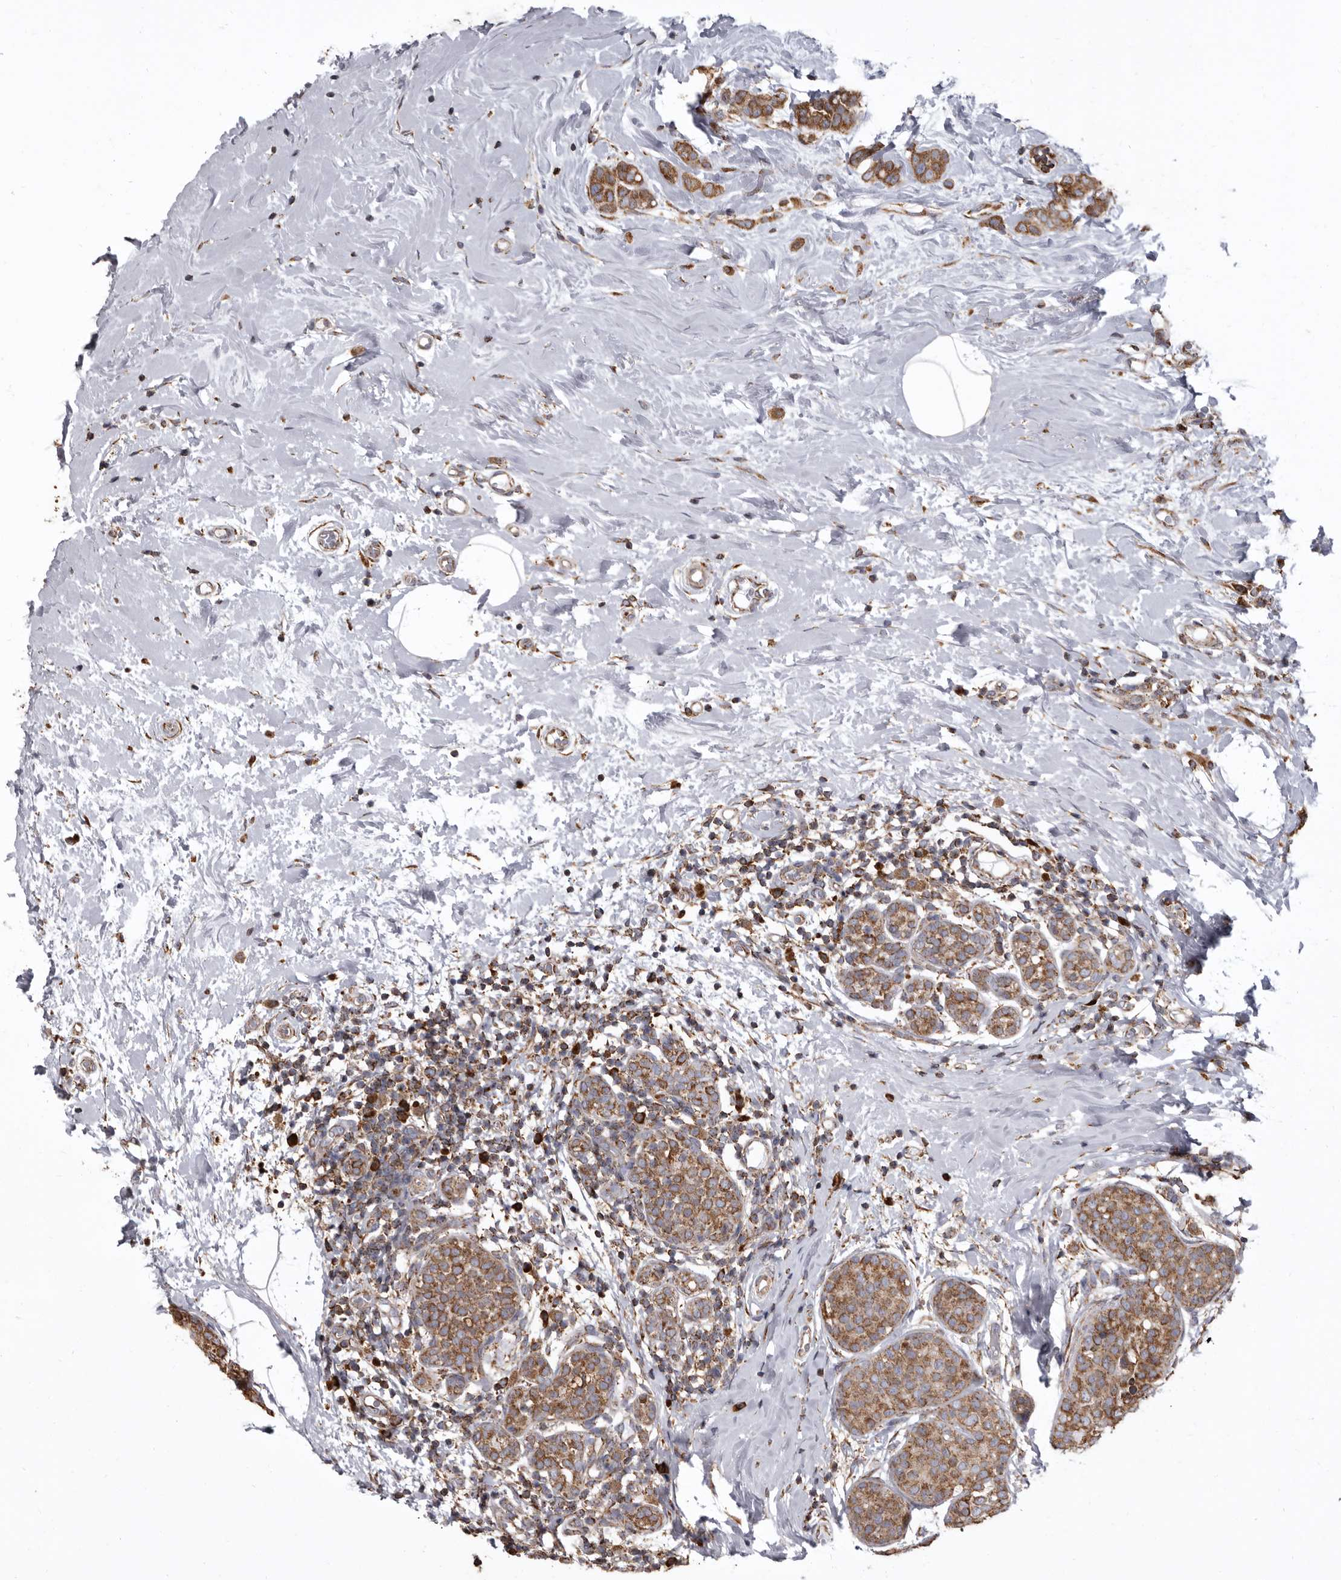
{"staining": {"intensity": "moderate", "quantity": ">75%", "location": "cytoplasmic/membranous"}, "tissue": "breast cancer", "cell_type": "Tumor cells", "image_type": "cancer", "snomed": [{"axis": "morphology", "description": "Lobular carcinoma, in situ"}, {"axis": "morphology", "description": "Lobular carcinoma"}, {"axis": "topography", "description": "Breast"}], "caption": "Immunohistochemical staining of human lobular carcinoma (breast) reveals moderate cytoplasmic/membranous protein positivity in approximately >75% of tumor cells.", "gene": "CDK5RAP3", "patient": {"sex": "female", "age": 41}}